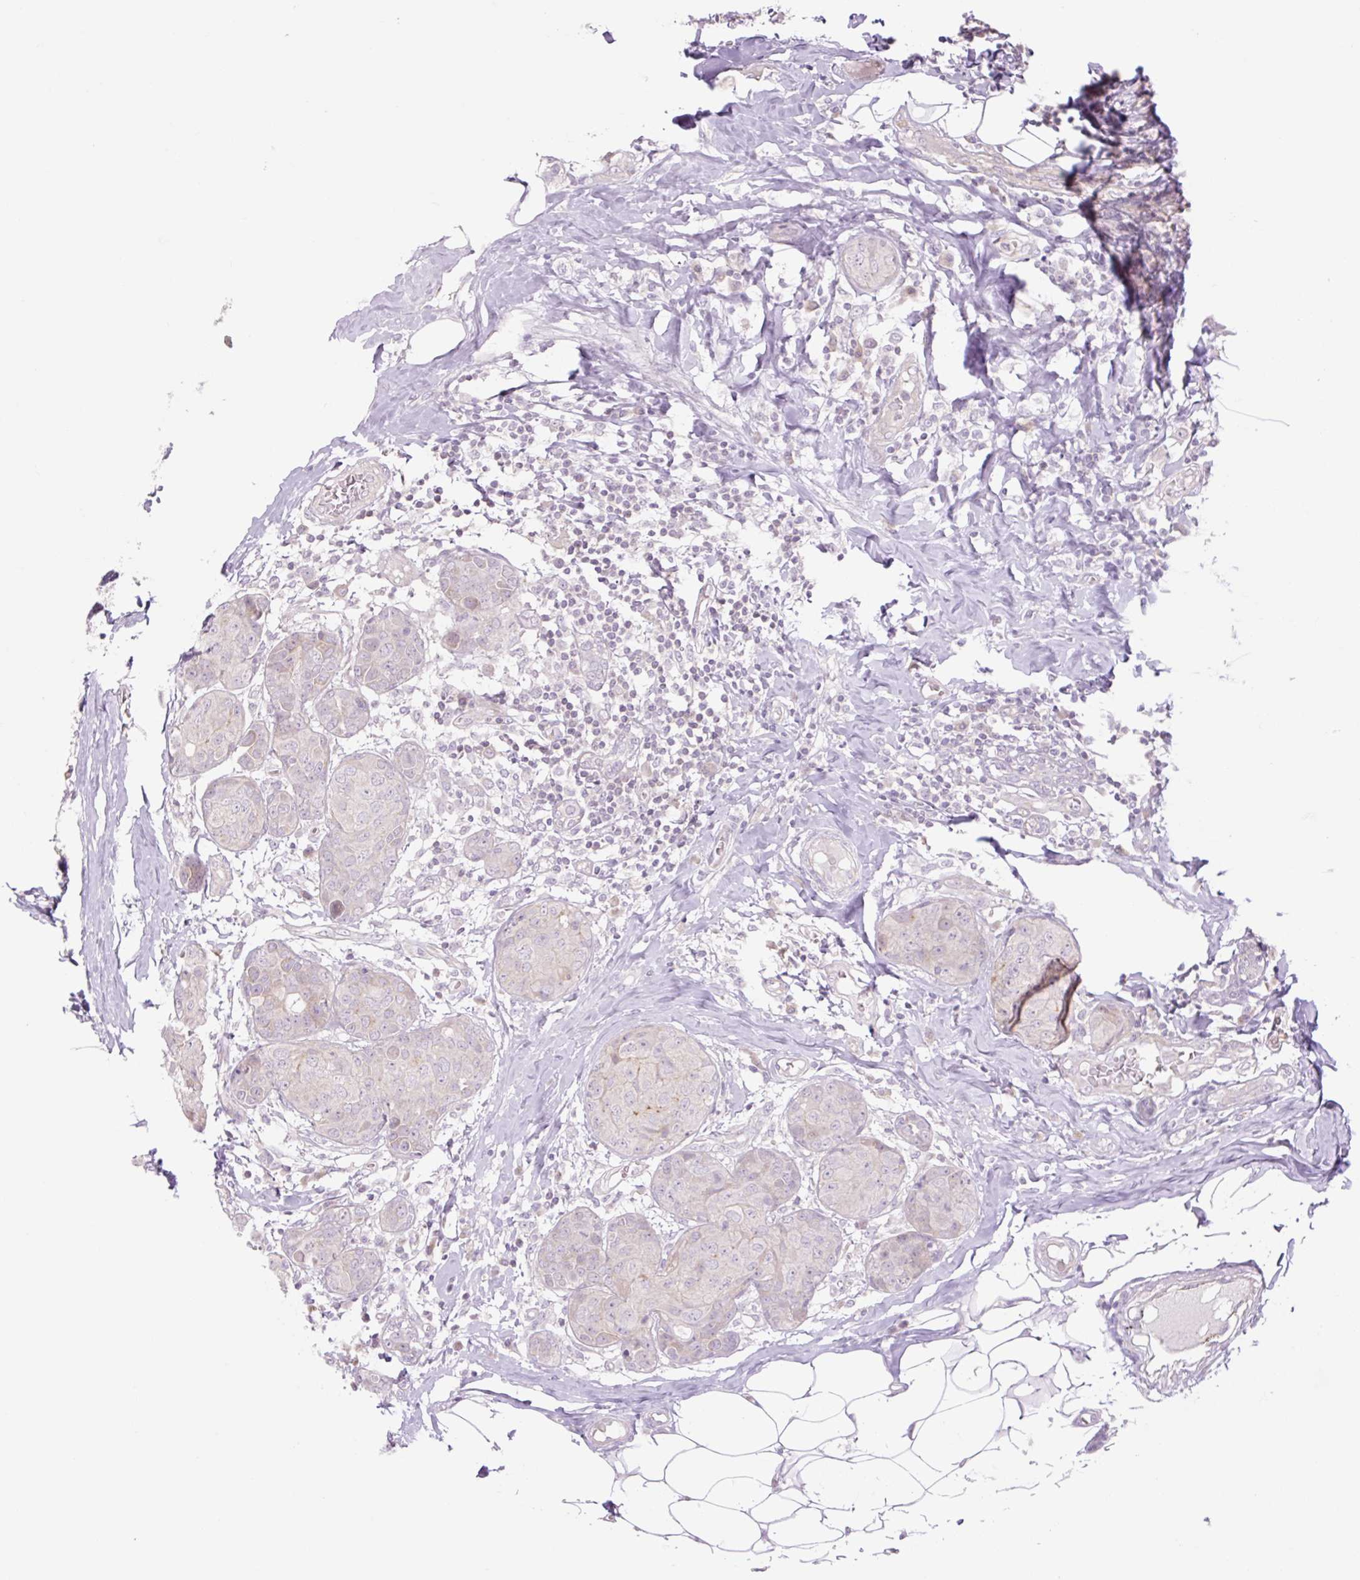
{"staining": {"intensity": "negative", "quantity": "none", "location": "none"}, "tissue": "breast cancer", "cell_type": "Tumor cells", "image_type": "cancer", "snomed": [{"axis": "morphology", "description": "Duct carcinoma"}, {"axis": "topography", "description": "Breast"}], "caption": "DAB (3,3'-diaminobenzidine) immunohistochemical staining of breast cancer (infiltrating ductal carcinoma) reveals no significant positivity in tumor cells.", "gene": "GRID2", "patient": {"sex": "female", "age": 43}}